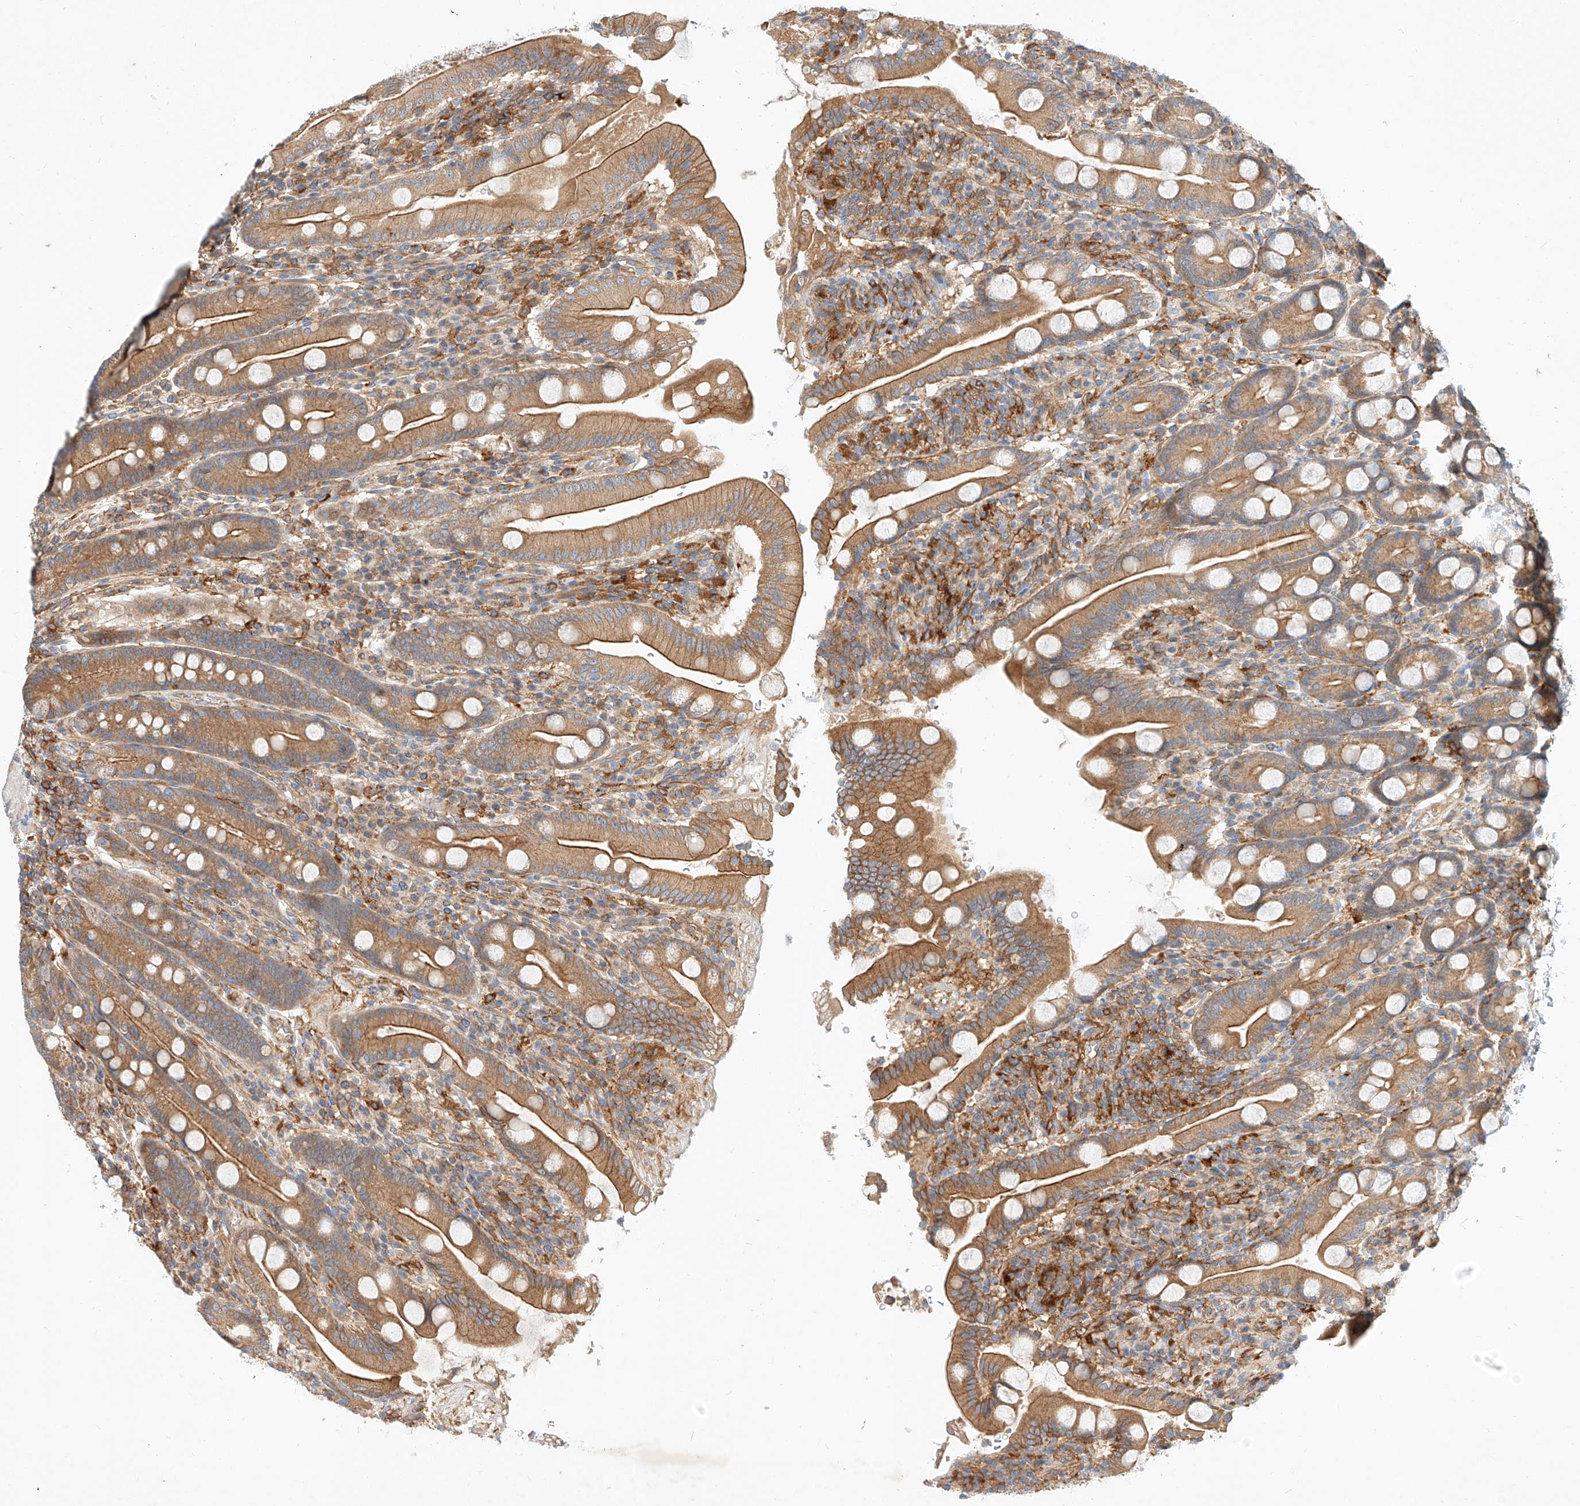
{"staining": {"intensity": "moderate", "quantity": ">75%", "location": "cytoplasmic/membranous"}, "tissue": "duodenum", "cell_type": "Glandular cells", "image_type": "normal", "snomed": [{"axis": "morphology", "description": "Normal tissue, NOS"}, {"axis": "topography", "description": "Duodenum"}], "caption": "Immunohistochemistry (IHC) (DAB) staining of benign duodenum shows moderate cytoplasmic/membranous protein expression in about >75% of glandular cells.", "gene": "NFAM1", "patient": {"sex": "male", "age": 35}}